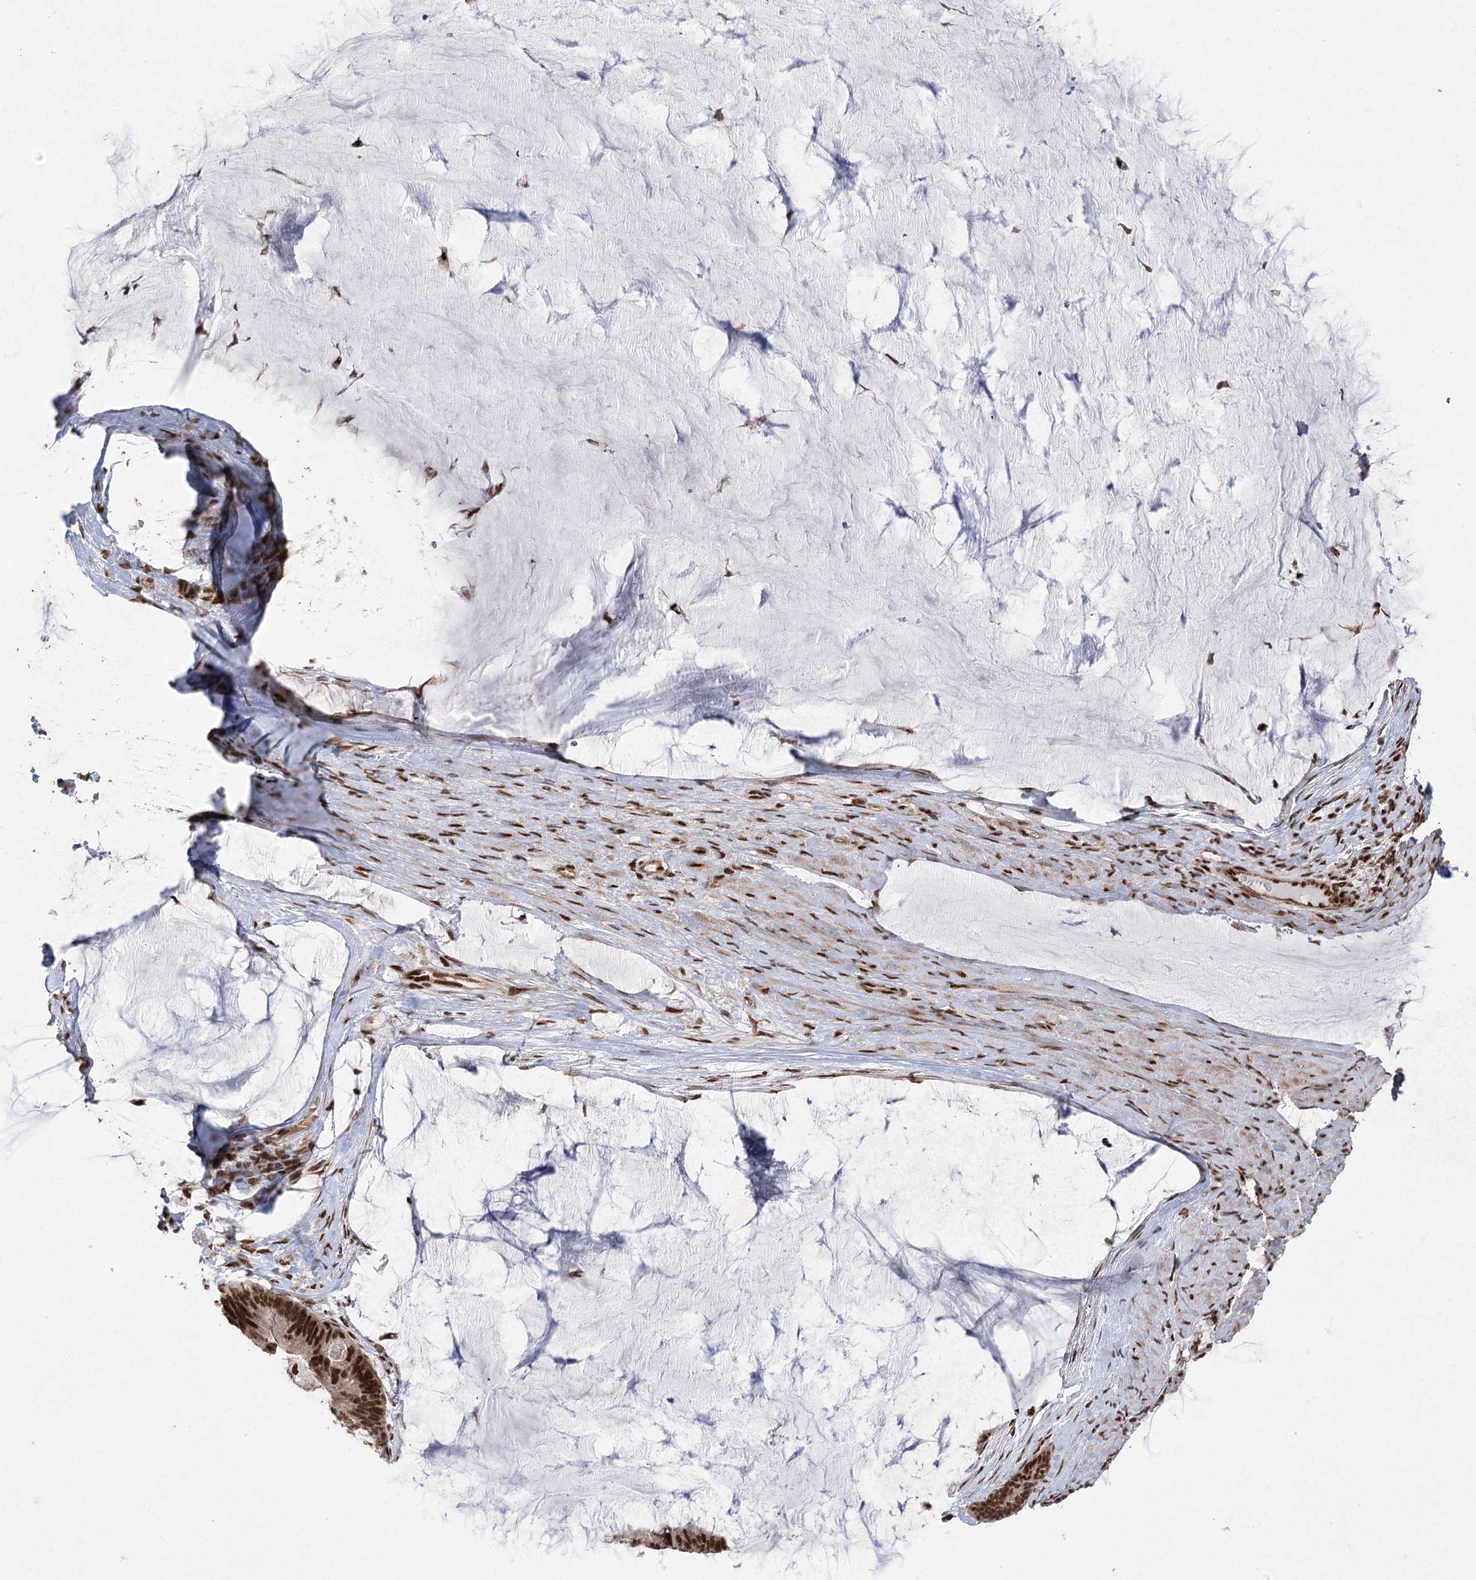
{"staining": {"intensity": "strong", "quantity": ">75%", "location": "nuclear"}, "tissue": "ovarian cancer", "cell_type": "Tumor cells", "image_type": "cancer", "snomed": [{"axis": "morphology", "description": "Cystadenocarcinoma, mucinous, NOS"}, {"axis": "topography", "description": "Ovary"}], "caption": "This is a micrograph of immunohistochemistry (IHC) staining of ovarian cancer, which shows strong positivity in the nuclear of tumor cells.", "gene": "ZCCHC8", "patient": {"sex": "female", "age": 61}}